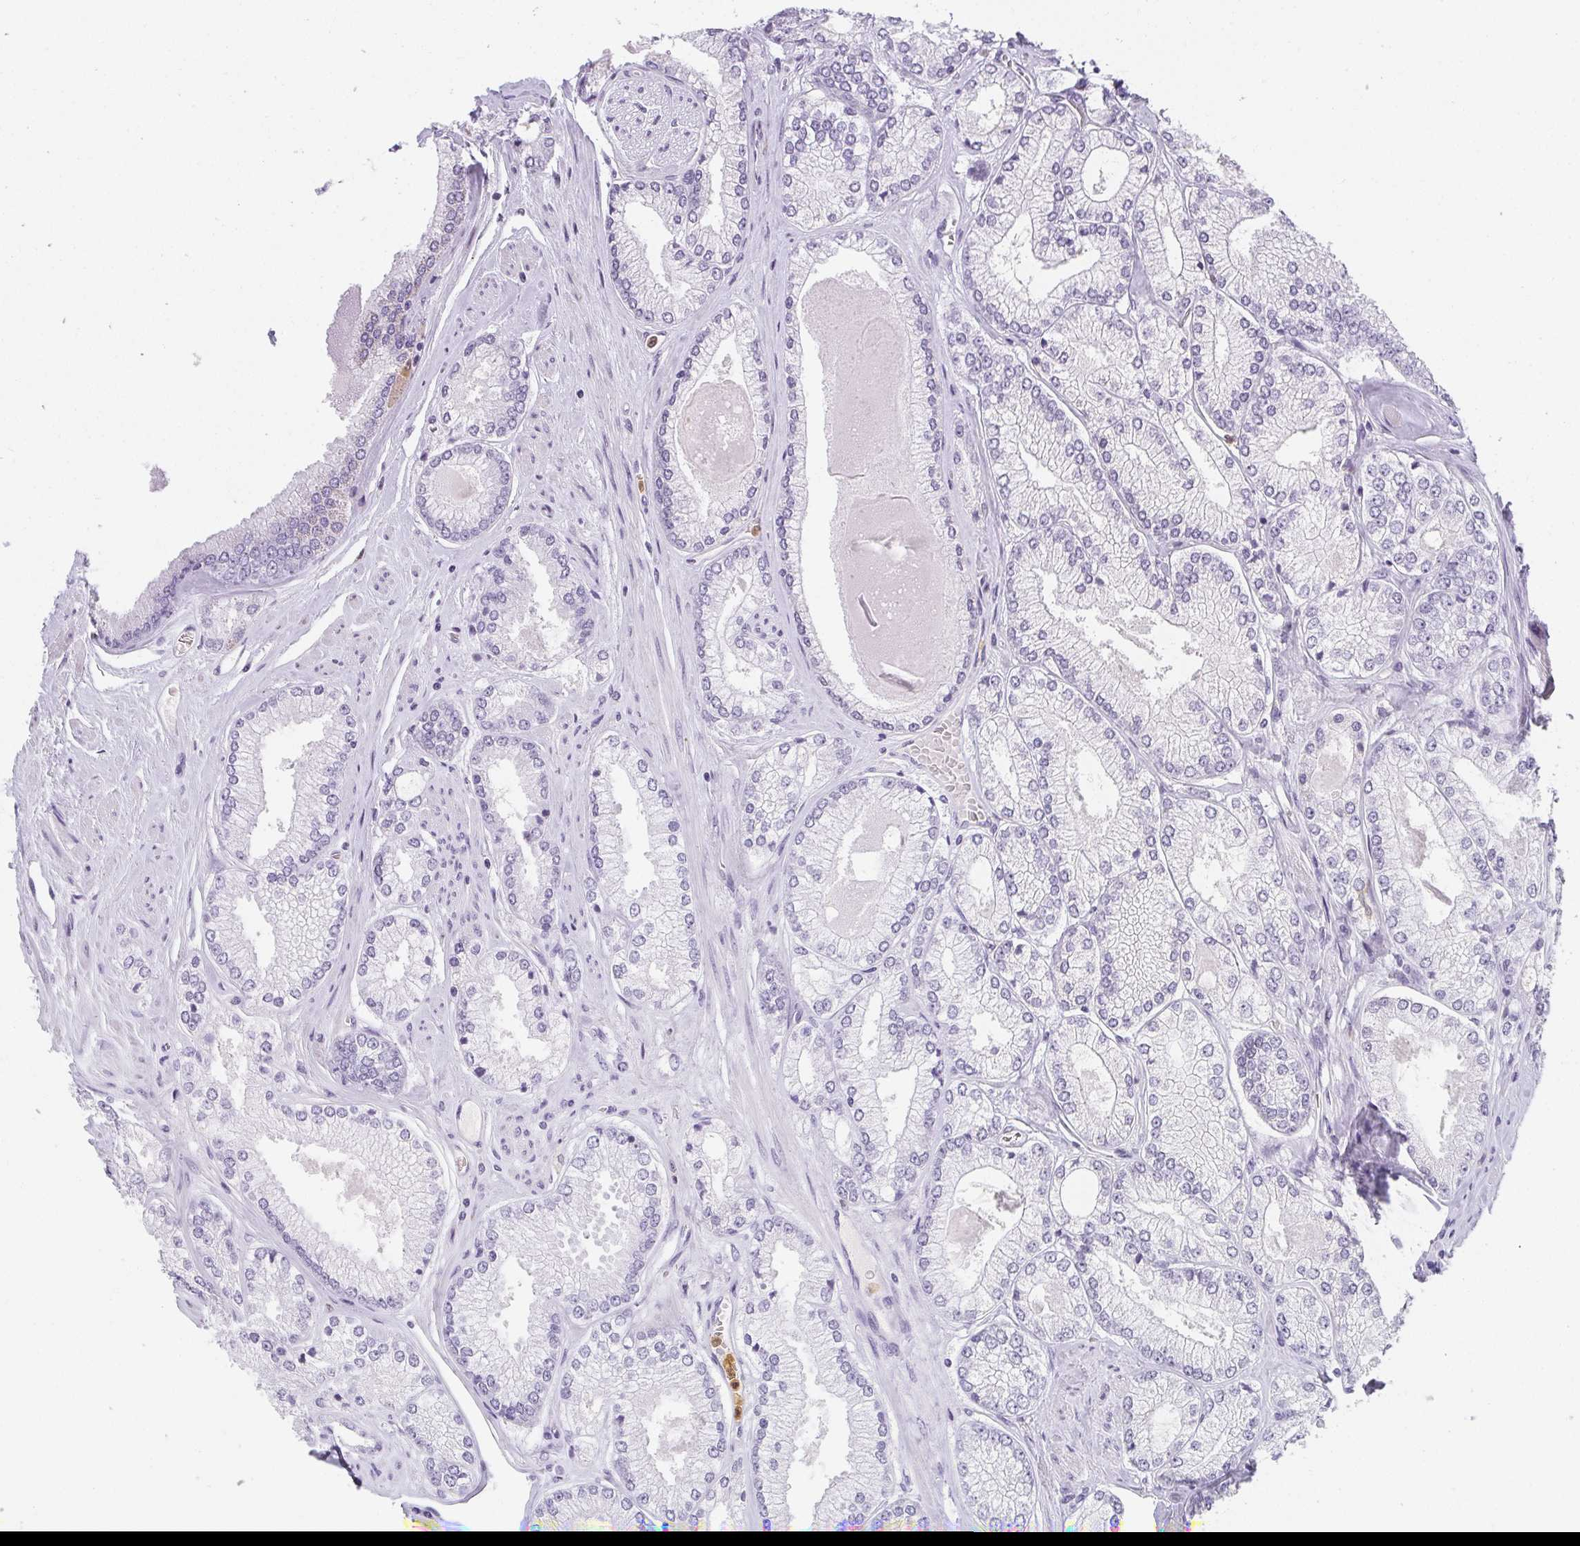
{"staining": {"intensity": "negative", "quantity": "none", "location": "none"}, "tissue": "prostate cancer", "cell_type": "Tumor cells", "image_type": "cancer", "snomed": [{"axis": "morphology", "description": "Adenocarcinoma, Low grade"}, {"axis": "topography", "description": "Prostate"}], "caption": "Immunohistochemical staining of human low-grade adenocarcinoma (prostate) reveals no significant expression in tumor cells.", "gene": "HK3", "patient": {"sex": "male", "age": 67}}